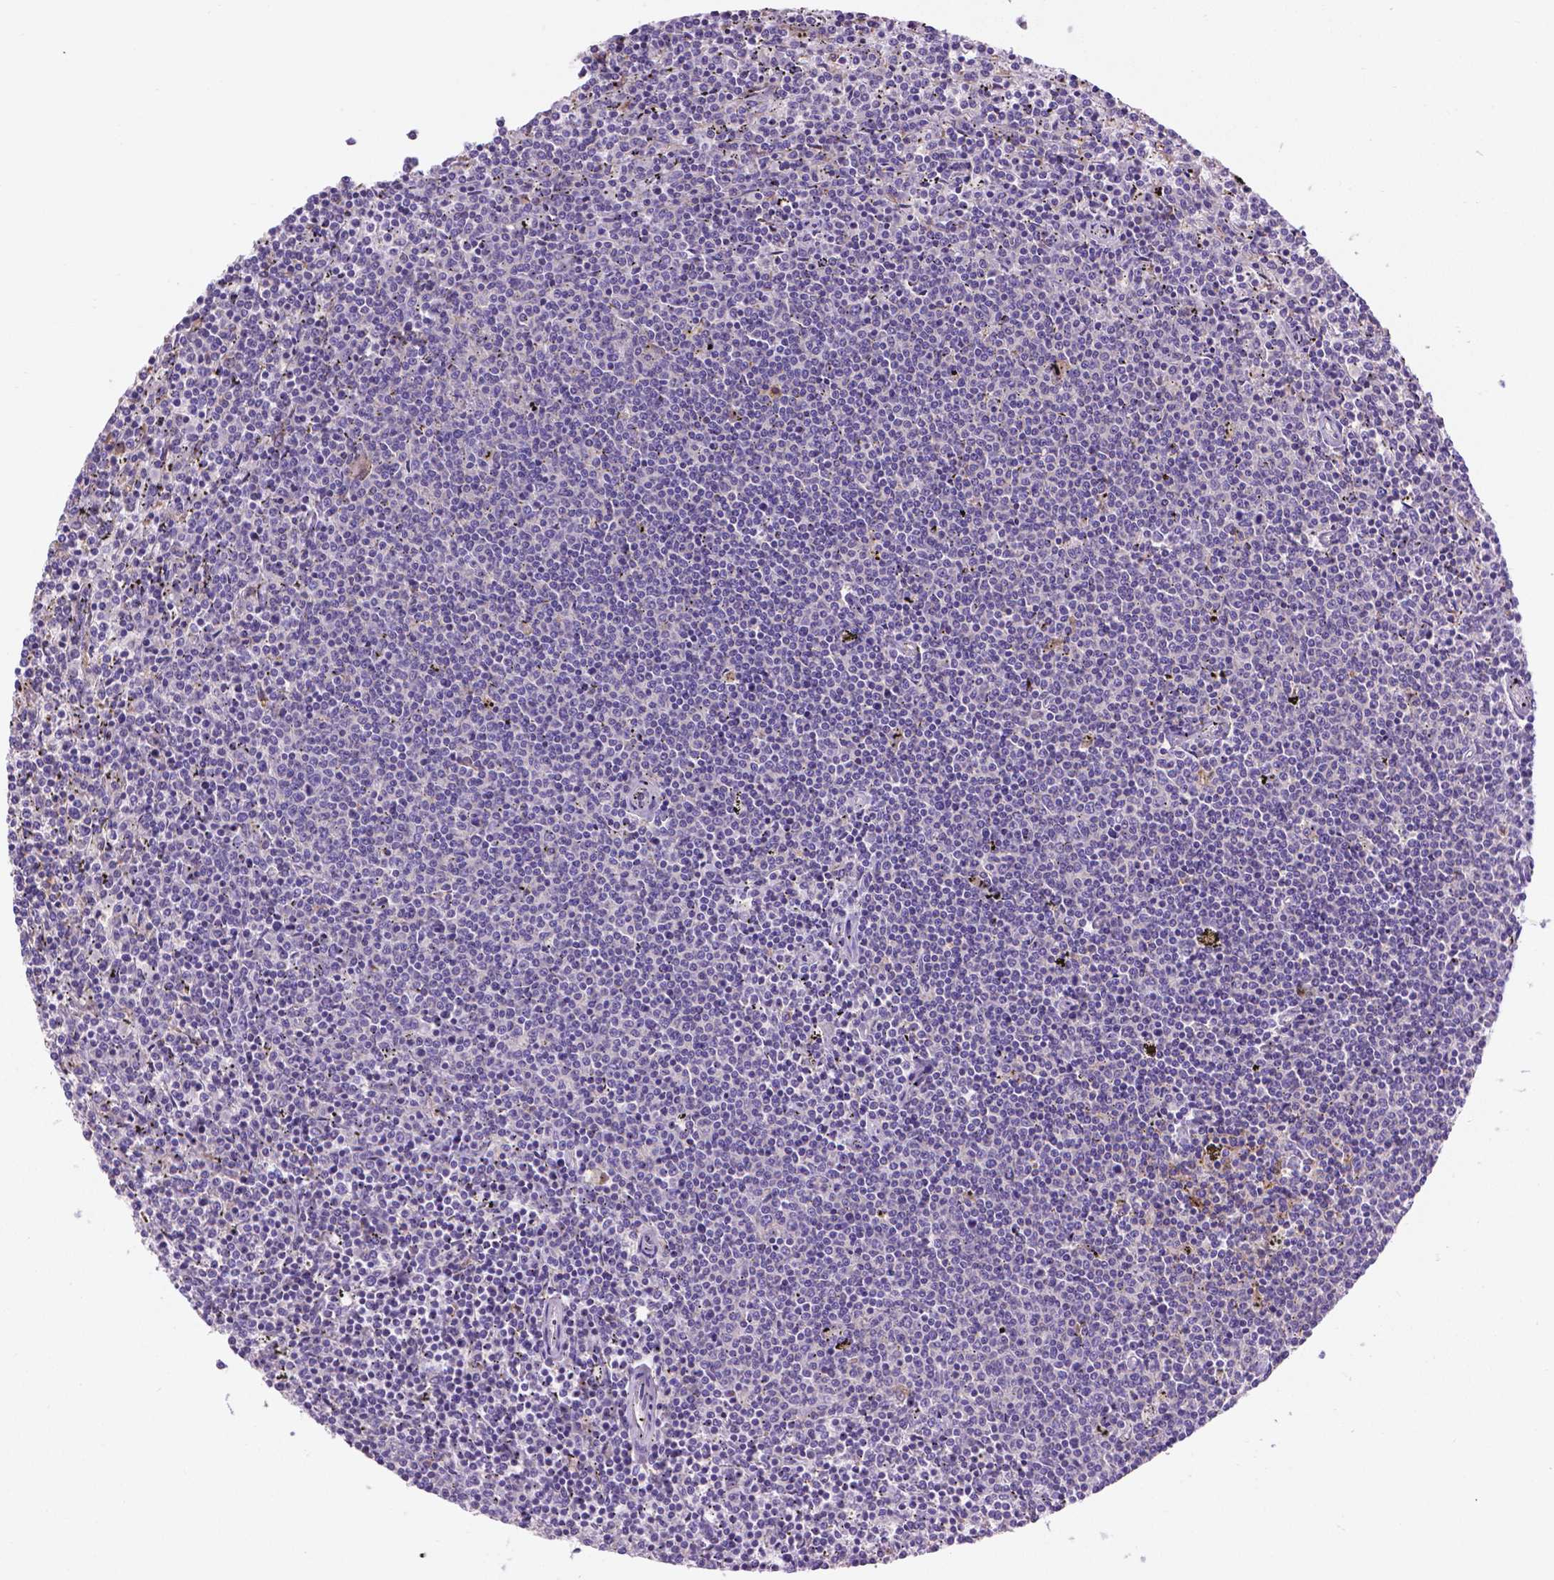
{"staining": {"intensity": "negative", "quantity": "none", "location": "none"}, "tissue": "lymphoma", "cell_type": "Tumor cells", "image_type": "cancer", "snomed": [{"axis": "morphology", "description": "Malignant lymphoma, non-Hodgkin's type, Low grade"}, {"axis": "topography", "description": "Spleen"}], "caption": "A high-resolution image shows immunohistochemistry staining of malignant lymphoma, non-Hodgkin's type (low-grade), which exhibits no significant staining in tumor cells.", "gene": "CDH7", "patient": {"sex": "female", "age": 50}}